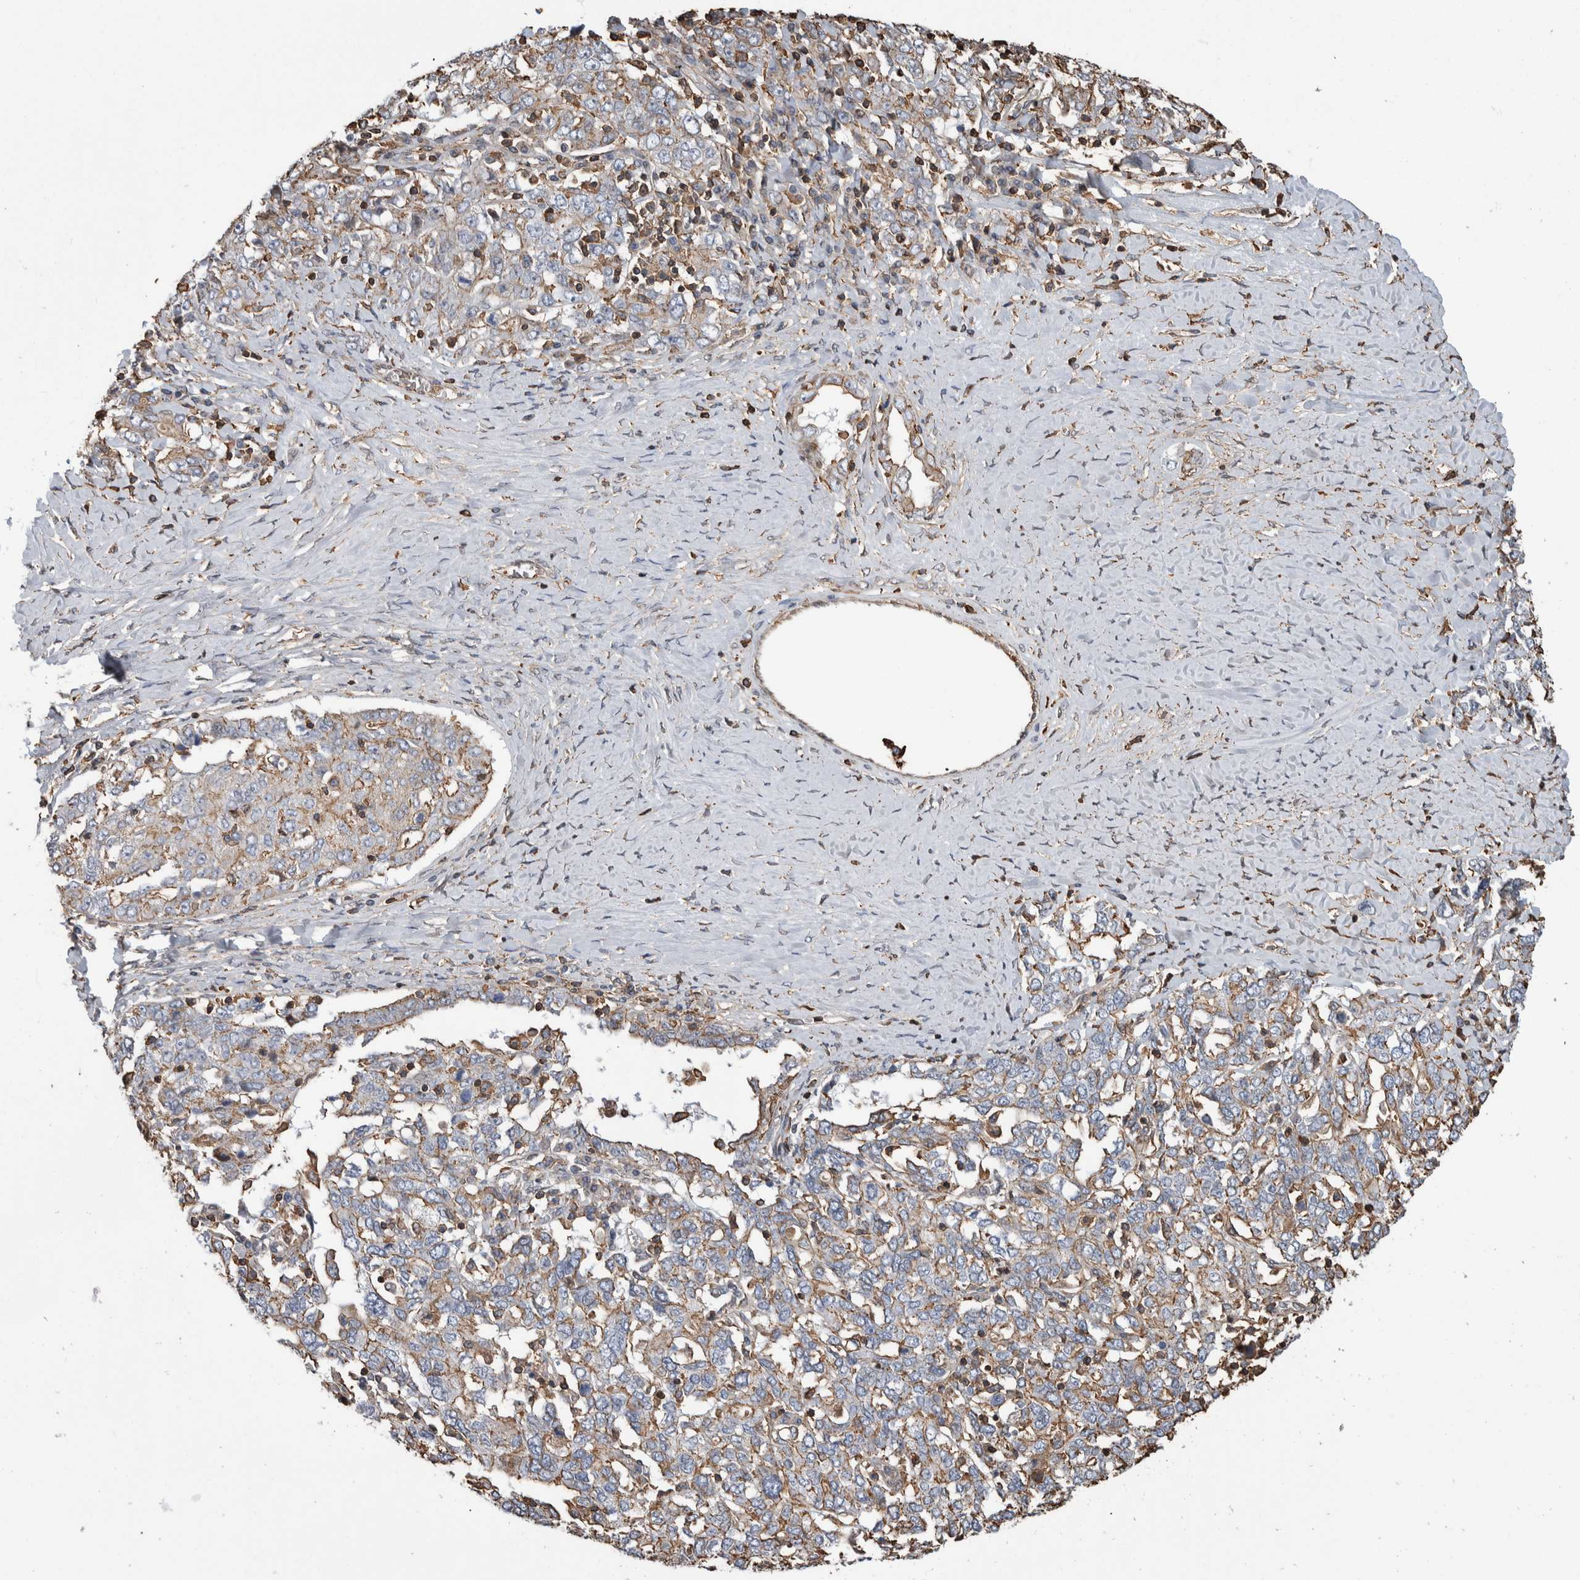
{"staining": {"intensity": "weak", "quantity": "25%-75%", "location": "cytoplasmic/membranous"}, "tissue": "ovarian cancer", "cell_type": "Tumor cells", "image_type": "cancer", "snomed": [{"axis": "morphology", "description": "Carcinoma, endometroid"}, {"axis": "topography", "description": "Ovary"}], "caption": "Ovarian cancer stained with DAB (3,3'-diaminobenzidine) IHC displays low levels of weak cytoplasmic/membranous staining in about 25%-75% of tumor cells. (DAB = brown stain, brightfield microscopy at high magnification).", "gene": "ENPP2", "patient": {"sex": "female", "age": 62}}